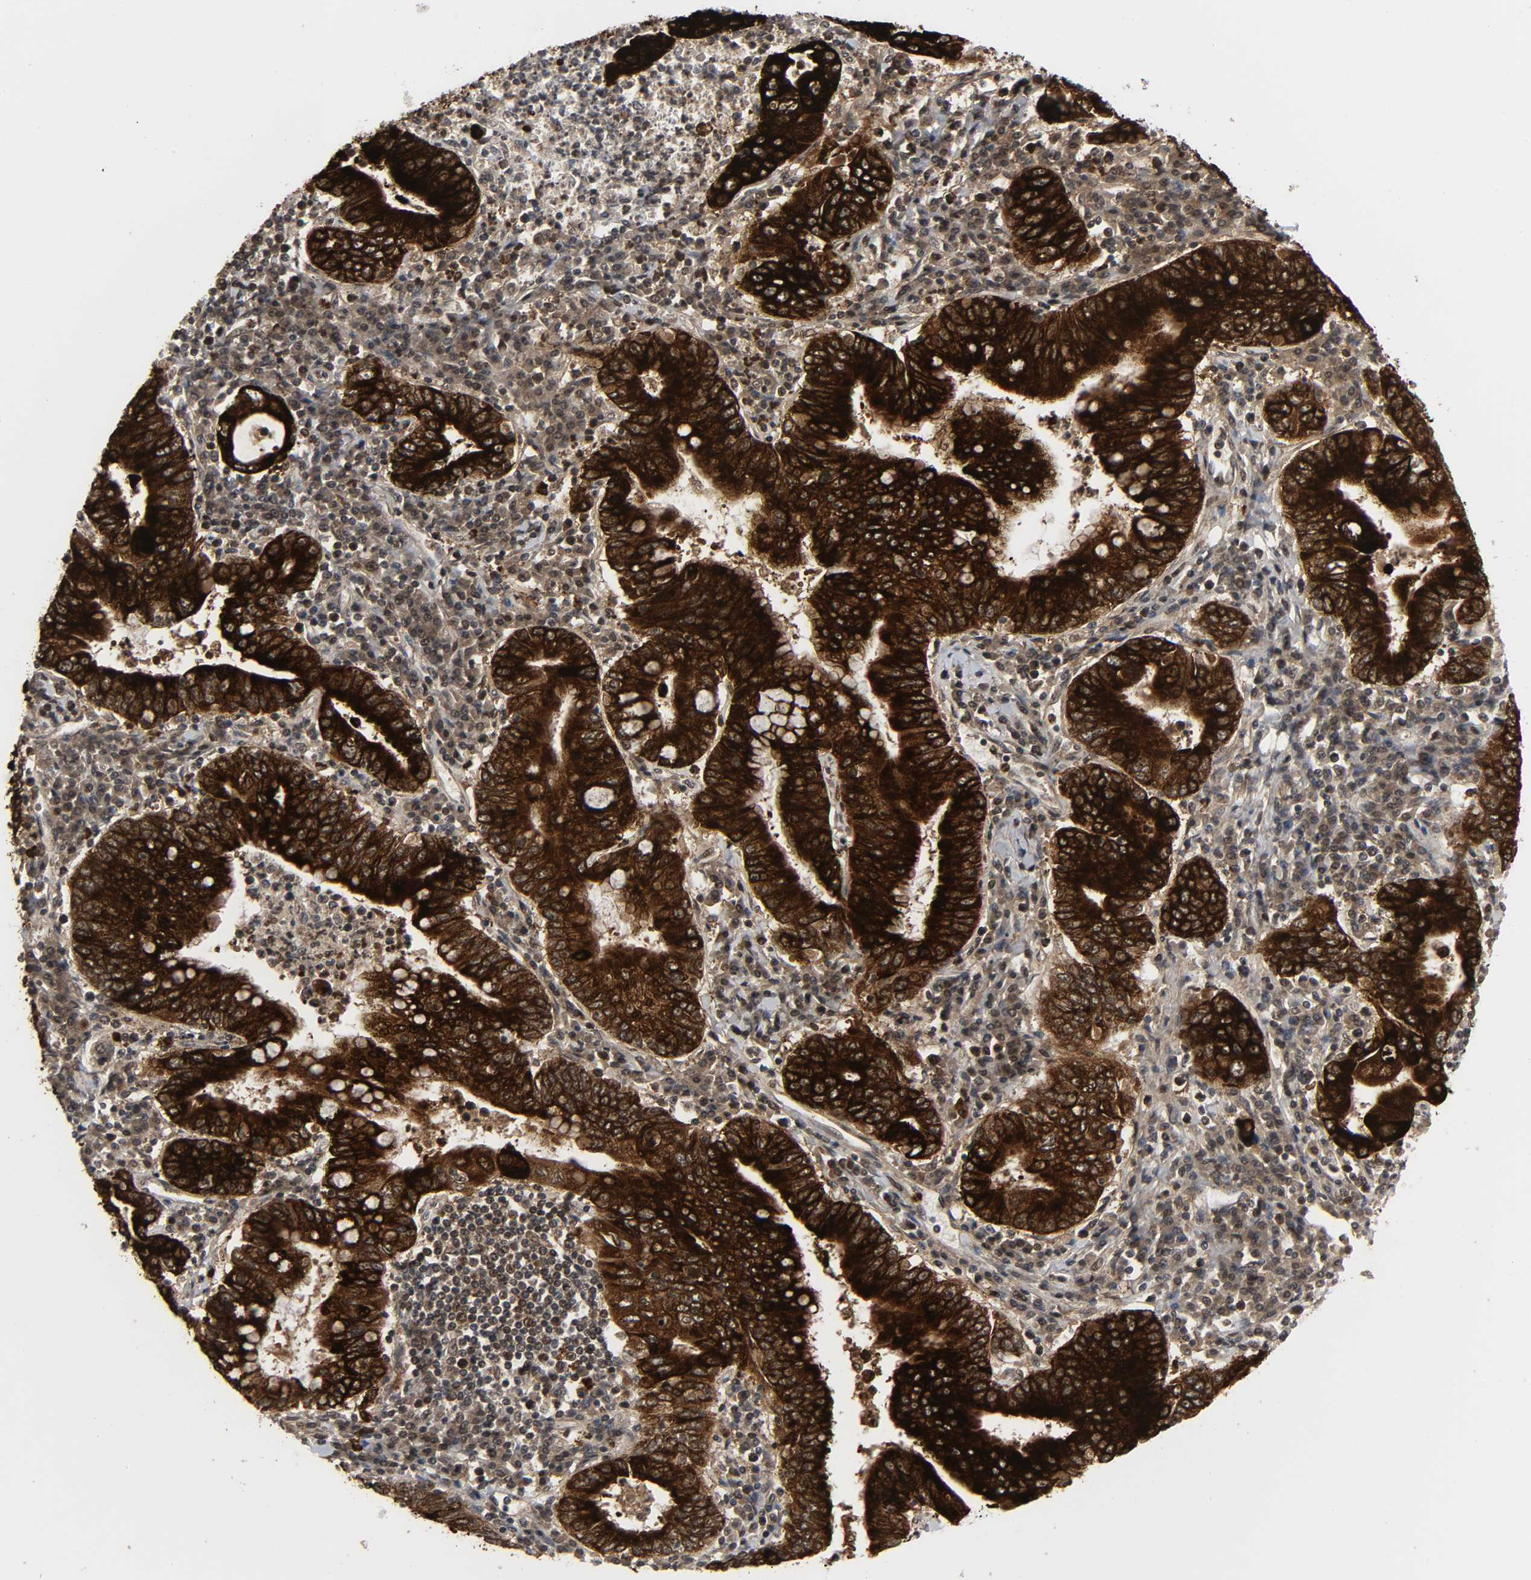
{"staining": {"intensity": "strong", "quantity": ">75%", "location": "cytoplasmic/membranous"}, "tissue": "stomach cancer", "cell_type": "Tumor cells", "image_type": "cancer", "snomed": [{"axis": "morphology", "description": "Normal tissue, NOS"}, {"axis": "morphology", "description": "Adenocarcinoma, NOS"}, {"axis": "topography", "description": "Esophagus"}, {"axis": "topography", "description": "Stomach, upper"}, {"axis": "topography", "description": "Peripheral nerve tissue"}], "caption": "There is high levels of strong cytoplasmic/membranous expression in tumor cells of stomach adenocarcinoma, as demonstrated by immunohistochemical staining (brown color).", "gene": "MUC1", "patient": {"sex": "male", "age": 62}}